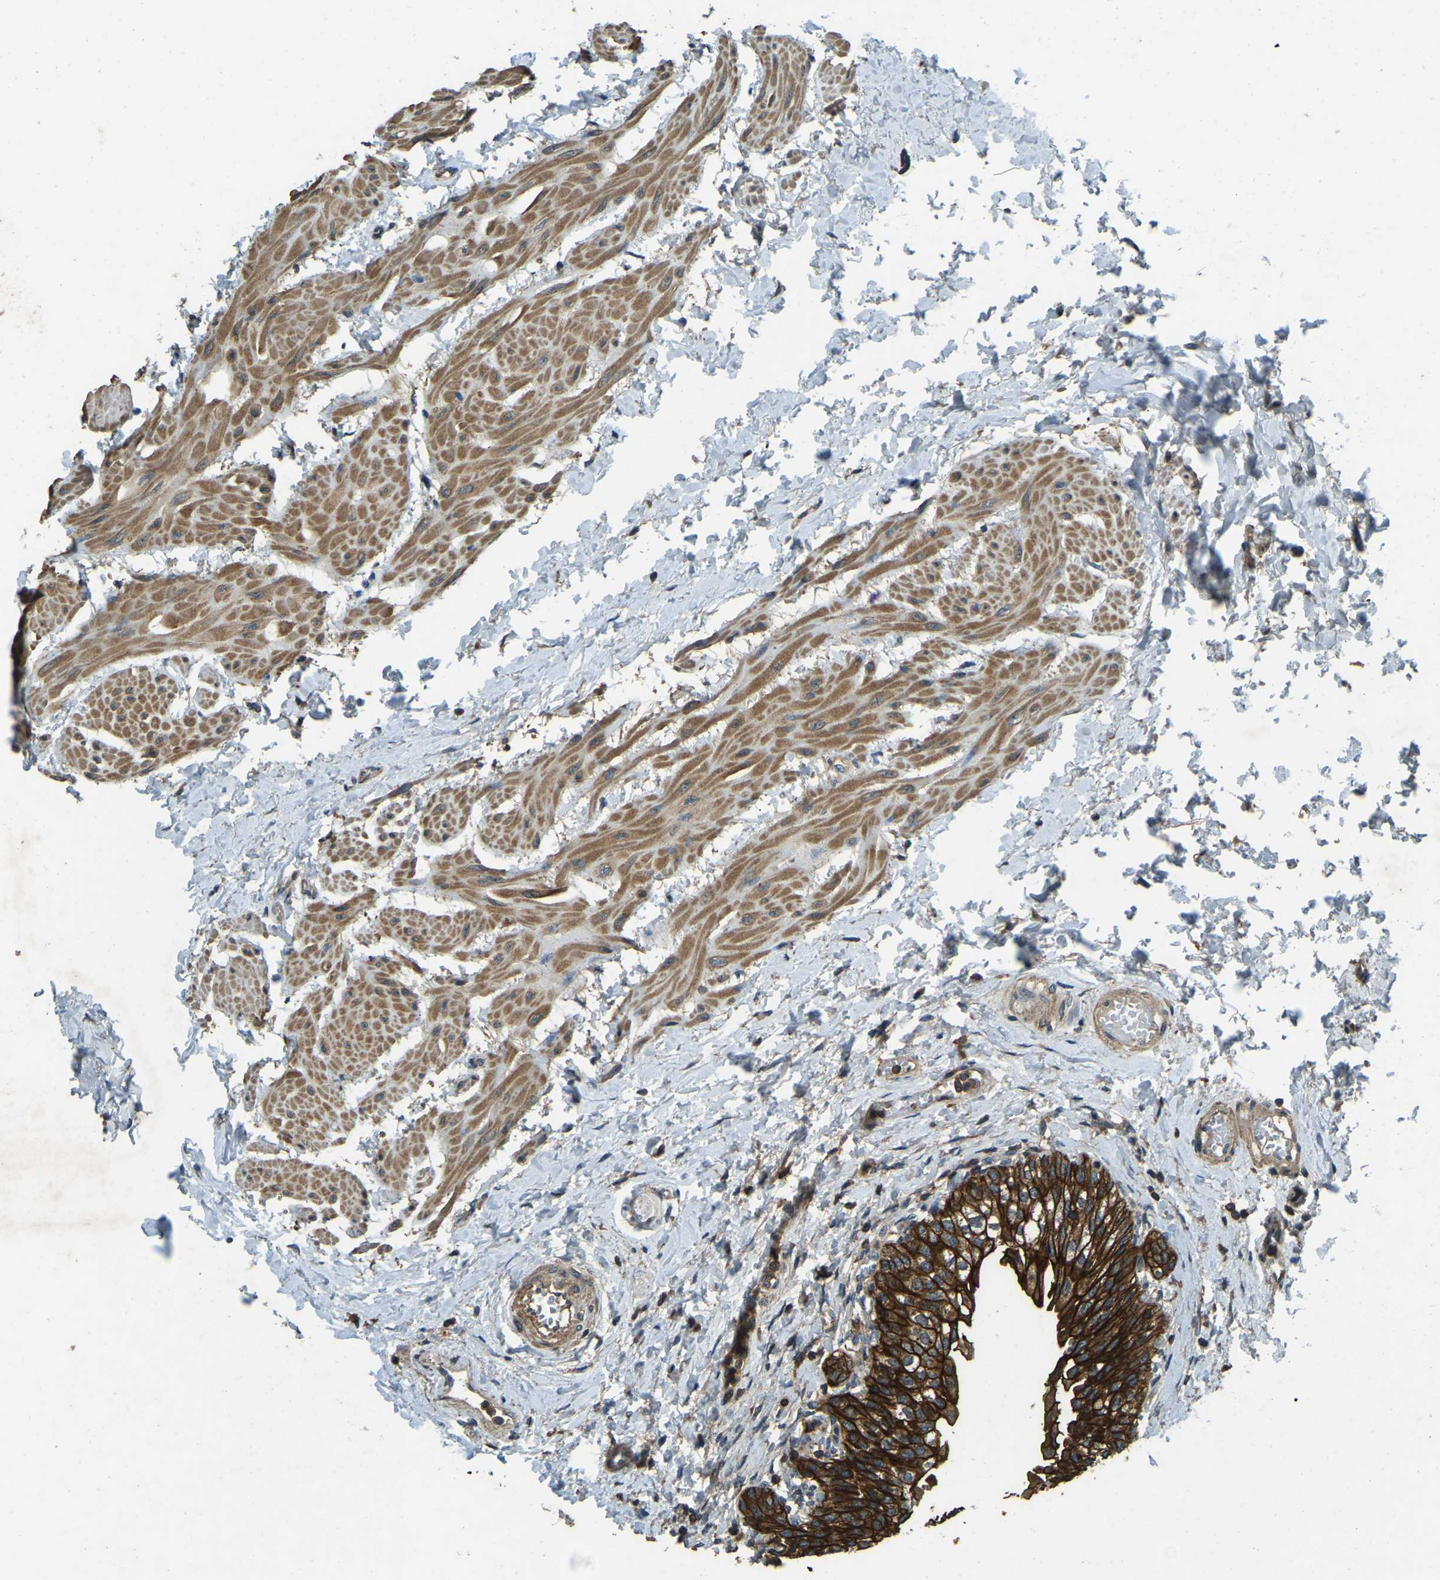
{"staining": {"intensity": "strong", "quantity": ">75%", "location": "cytoplasmic/membranous"}, "tissue": "urinary bladder", "cell_type": "Urothelial cells", "image_type": "normal", "snomed": [{"axis": "morphology", "description": "Normal tissue, NOS"}, {"axis": "topography", "description": "Urinary bladder"}], "caption": "A high amount of strong cytoplasmic/membranous expression is seen in approximately >75% of urothelial cells in normal urinary bladder. The staining was performed using DAB (3,3'-diaminobenzidine), with brown indicating positive protein expression. Nuclei are stained blue with hematoxylin.", "gene": "ATP8B1", "patient": {"sex": "male", "age": 55}}